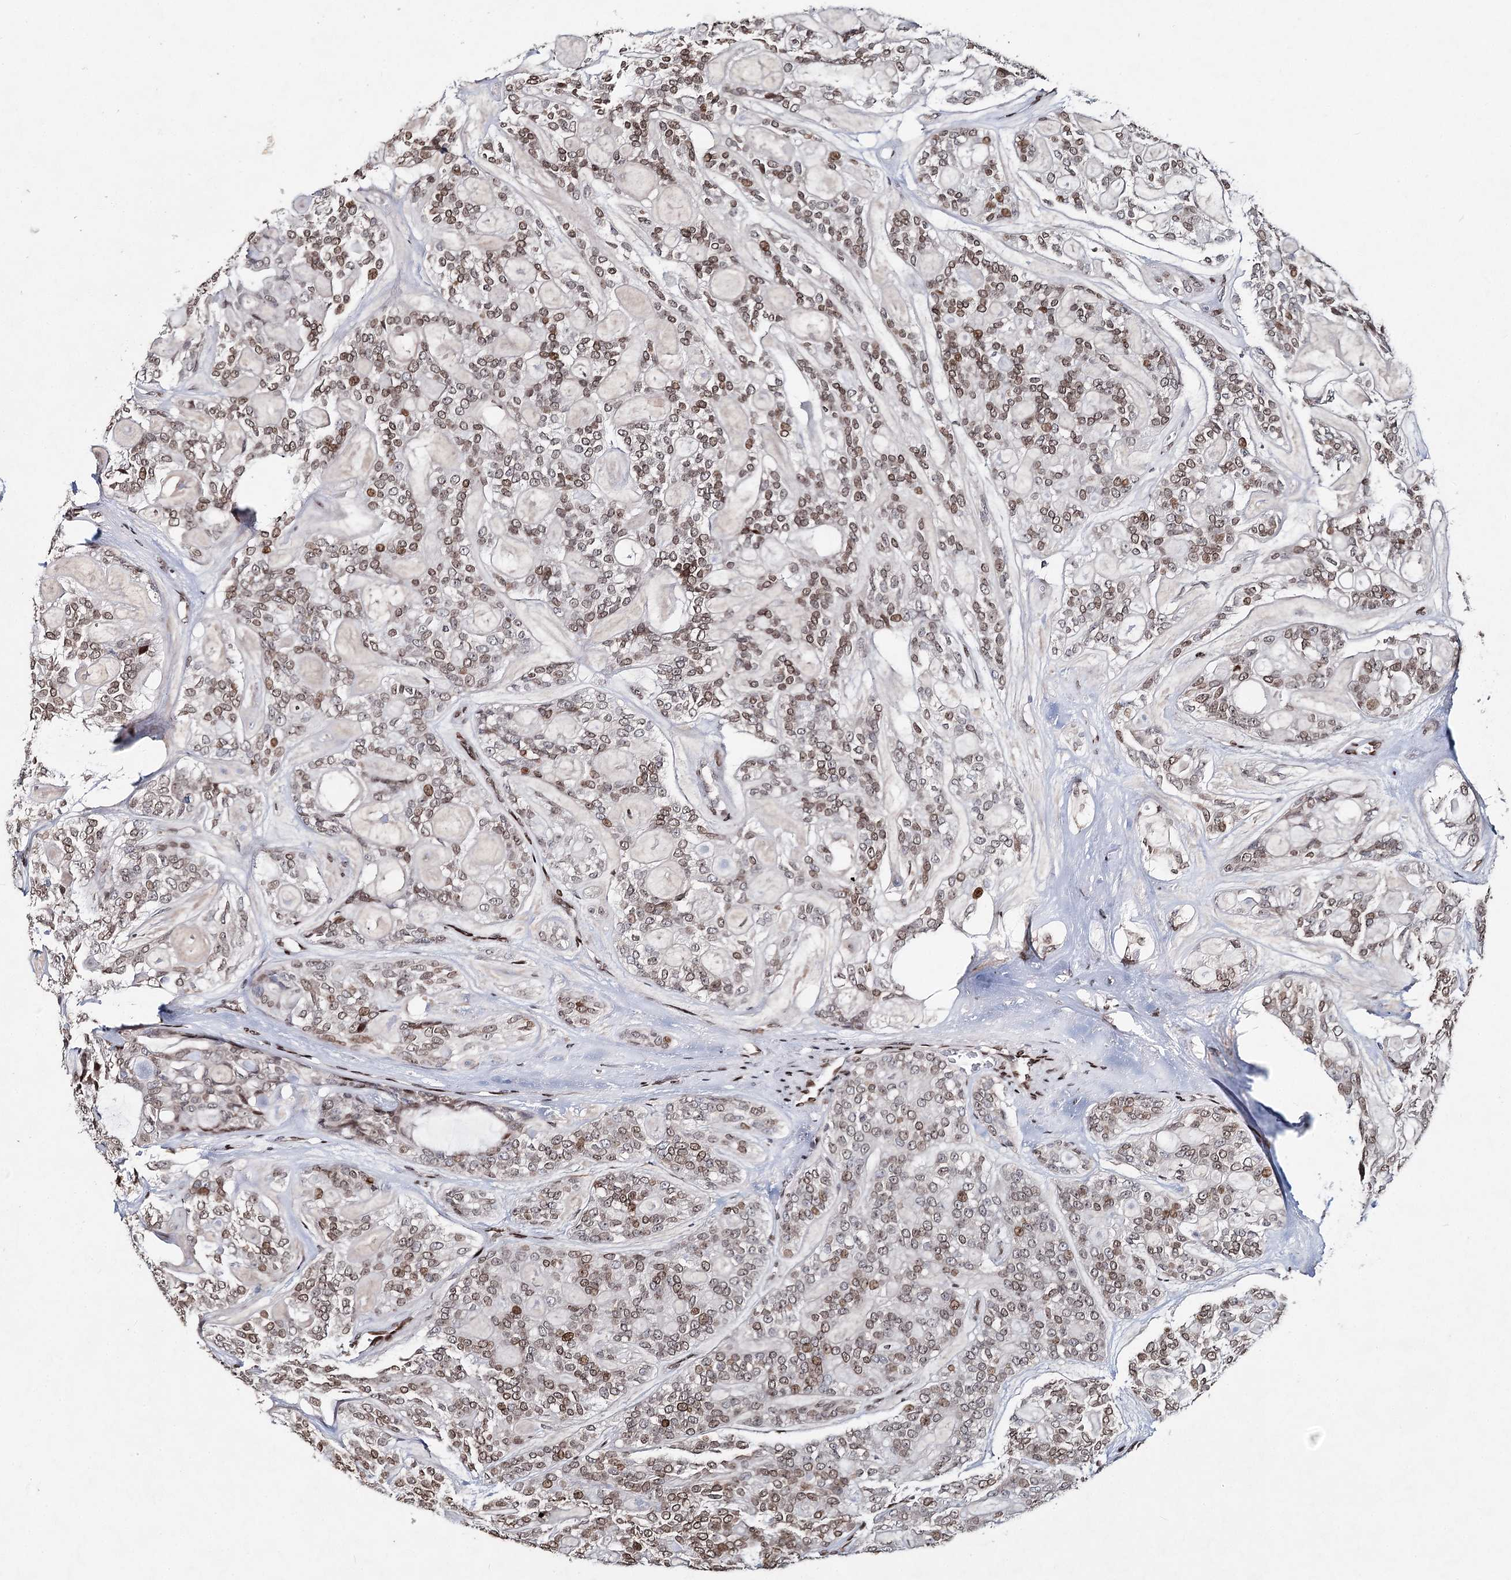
{"staining": {"intensity": "moderate", "quantity": ">75%", "location": "nuclear"}, "tissue": "head and neck cancer", "cell_type": "Tumor cells", "image_type": "cancer", "snomed": [{"axis": "morphology", "description": "Adenocarcinoma, NOS"}, {"axis": "topography", "description": "Head-Neck"}], "caption": "A brown stain shows moderate nuclear positivity of a protein in human adenocarcinoma (head and neck) tumor cells.", "gene": "FRMD4A", "patient": {"sex": "male", "age": 66}}